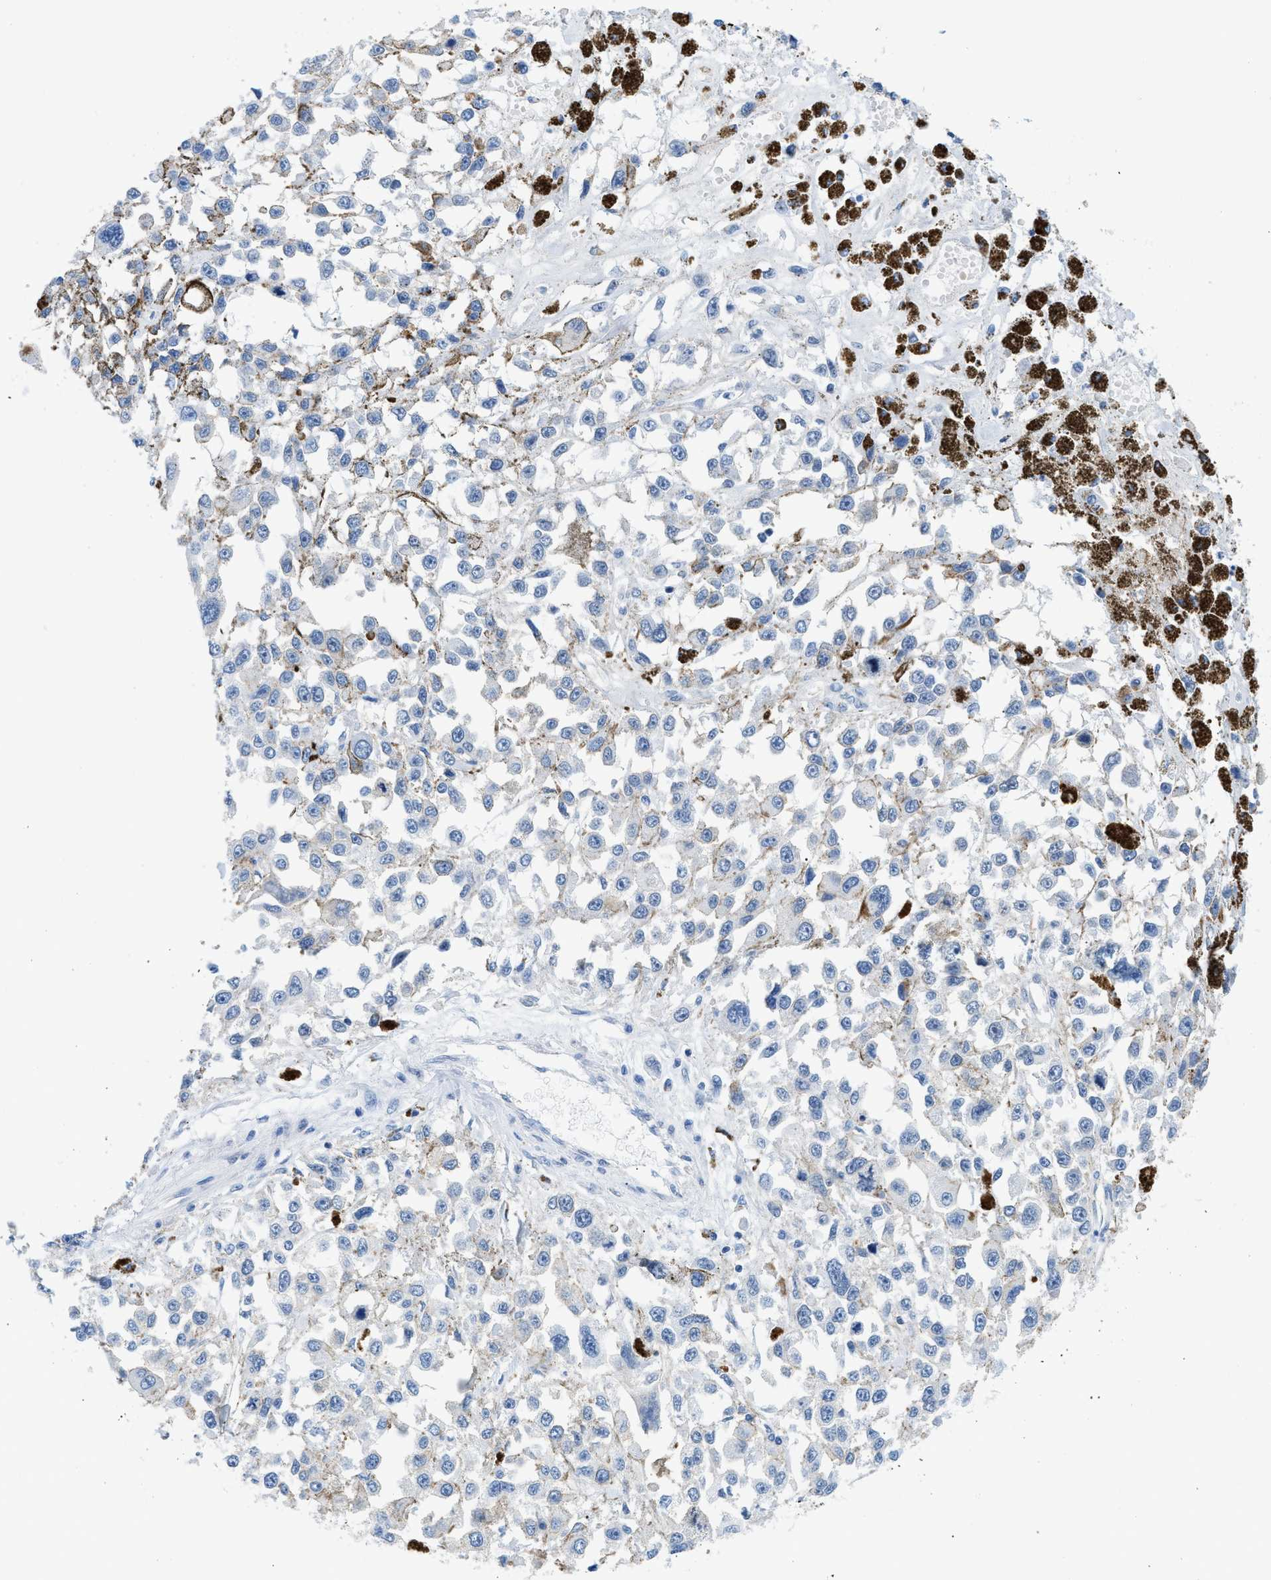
{"staining": {"intensity": "negative", "quantity": "none", "location": "none"}, "tissue": "melanoma", "cell_type": "Tumor cells", "image_type": "cancer", "snomed": [{"axis": "morphology", "description": "Malignant melanoma, Metastatic site"}, {"axis": "topography", "description": "Lymph node"}], "caption": "Malignant melanoma (metastatic site) was stained to show a protein in brown. There is no significant expression in tumor cells.", "gene": "FDCSP", "patient": {"sex": "male", "age": 59}}